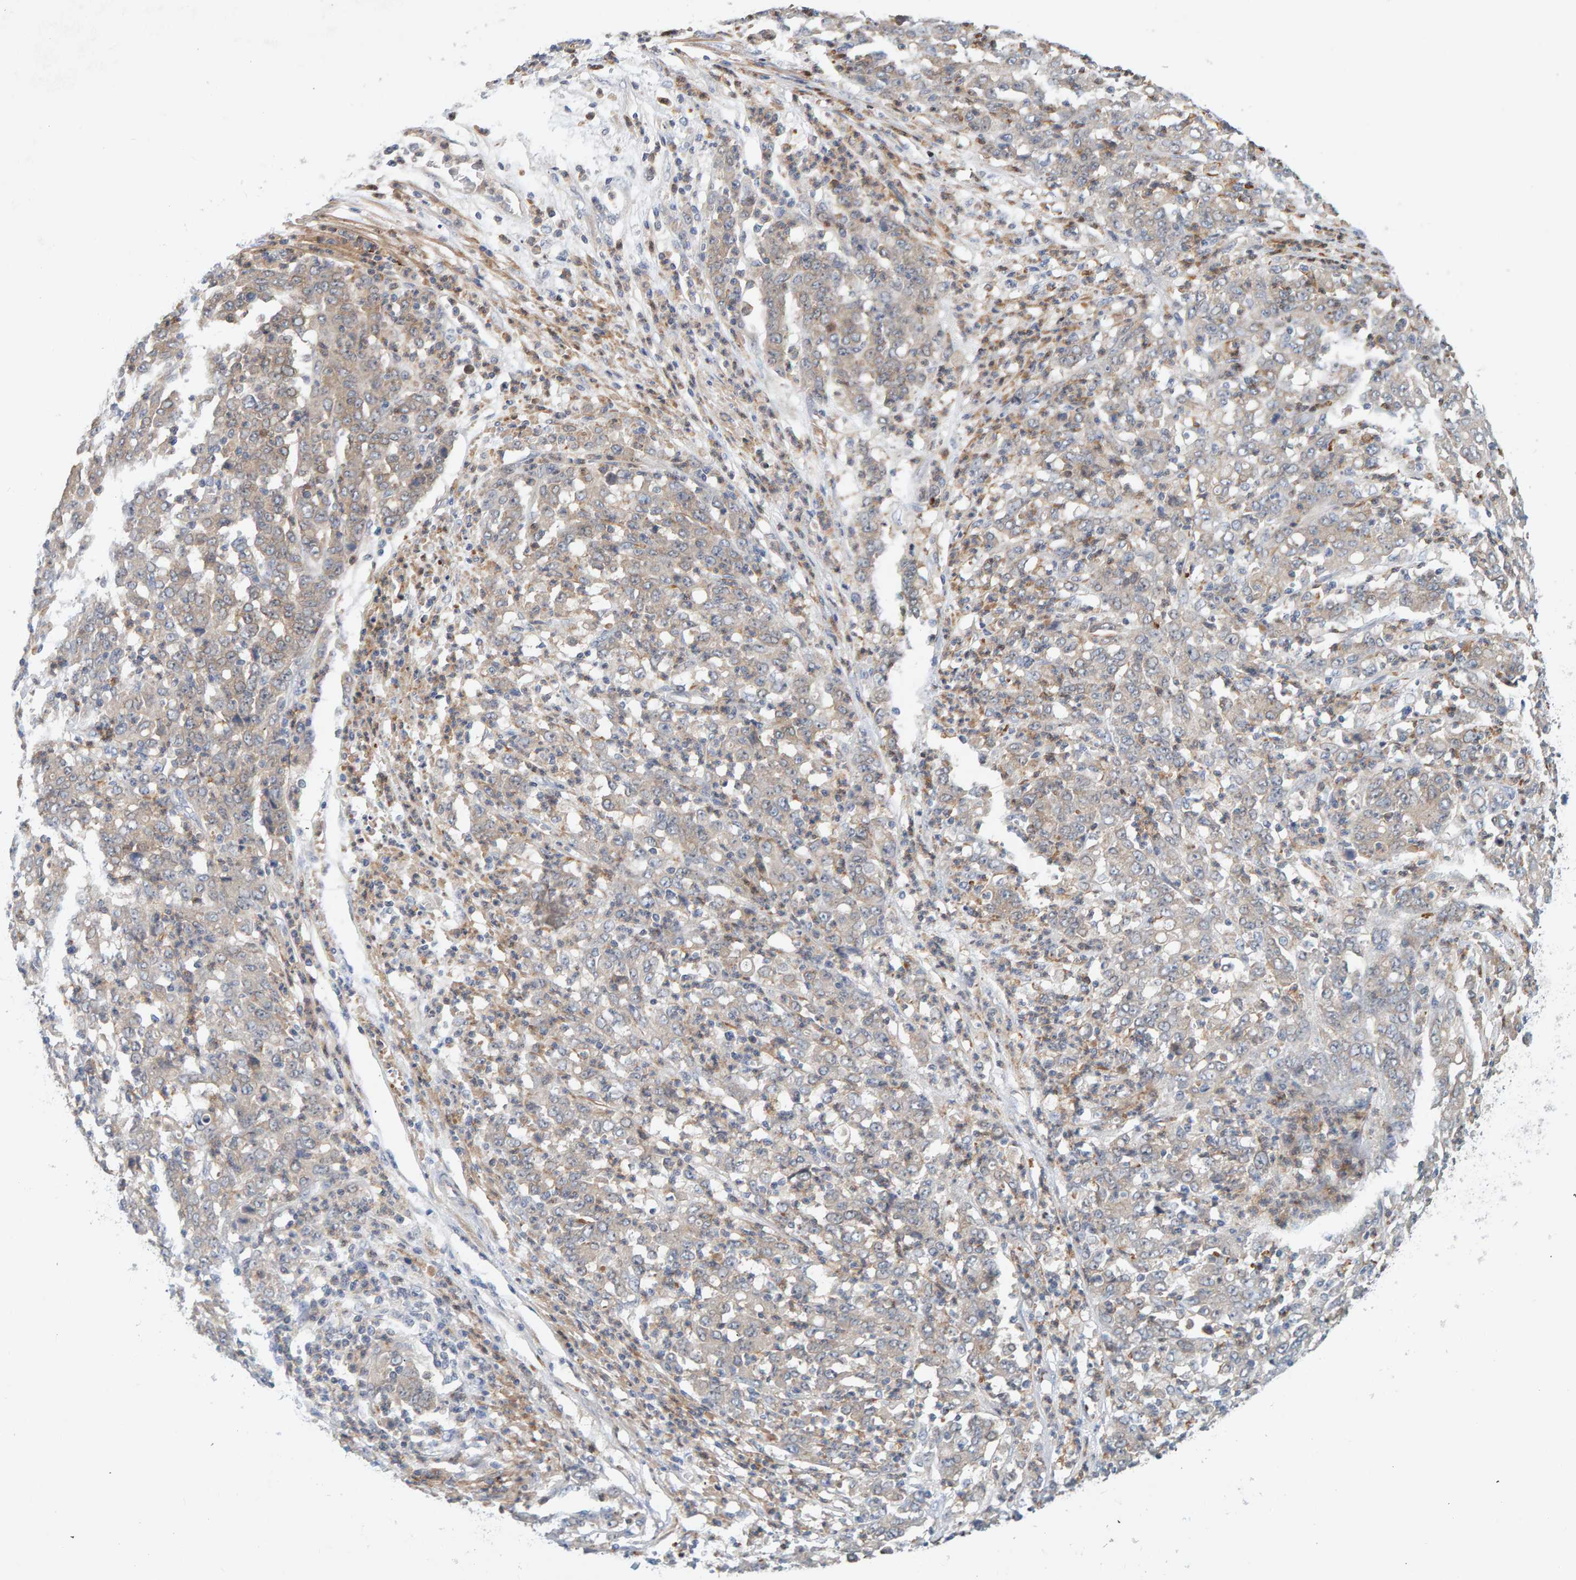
{"staining": {"intensity": "weak", "quantity": "<25%", "location": "cytoplasmic/membranous"}, "tissue": "stomach cancer", "cell_type": "Tumor cells", "image_type": "cancer", "snomed": [{"axis": "morphology", "description": "Adenocarcinoma, NOS"}, {"axis": "topography", "description": "Stomach, lower"}], "caption": "This is an IHC photomicrograph of adenocarcinoma (stomach). There is no expression in tumor cells.", "gene": "TATDN1", "patient": {"sex": "female", "age": 71}}